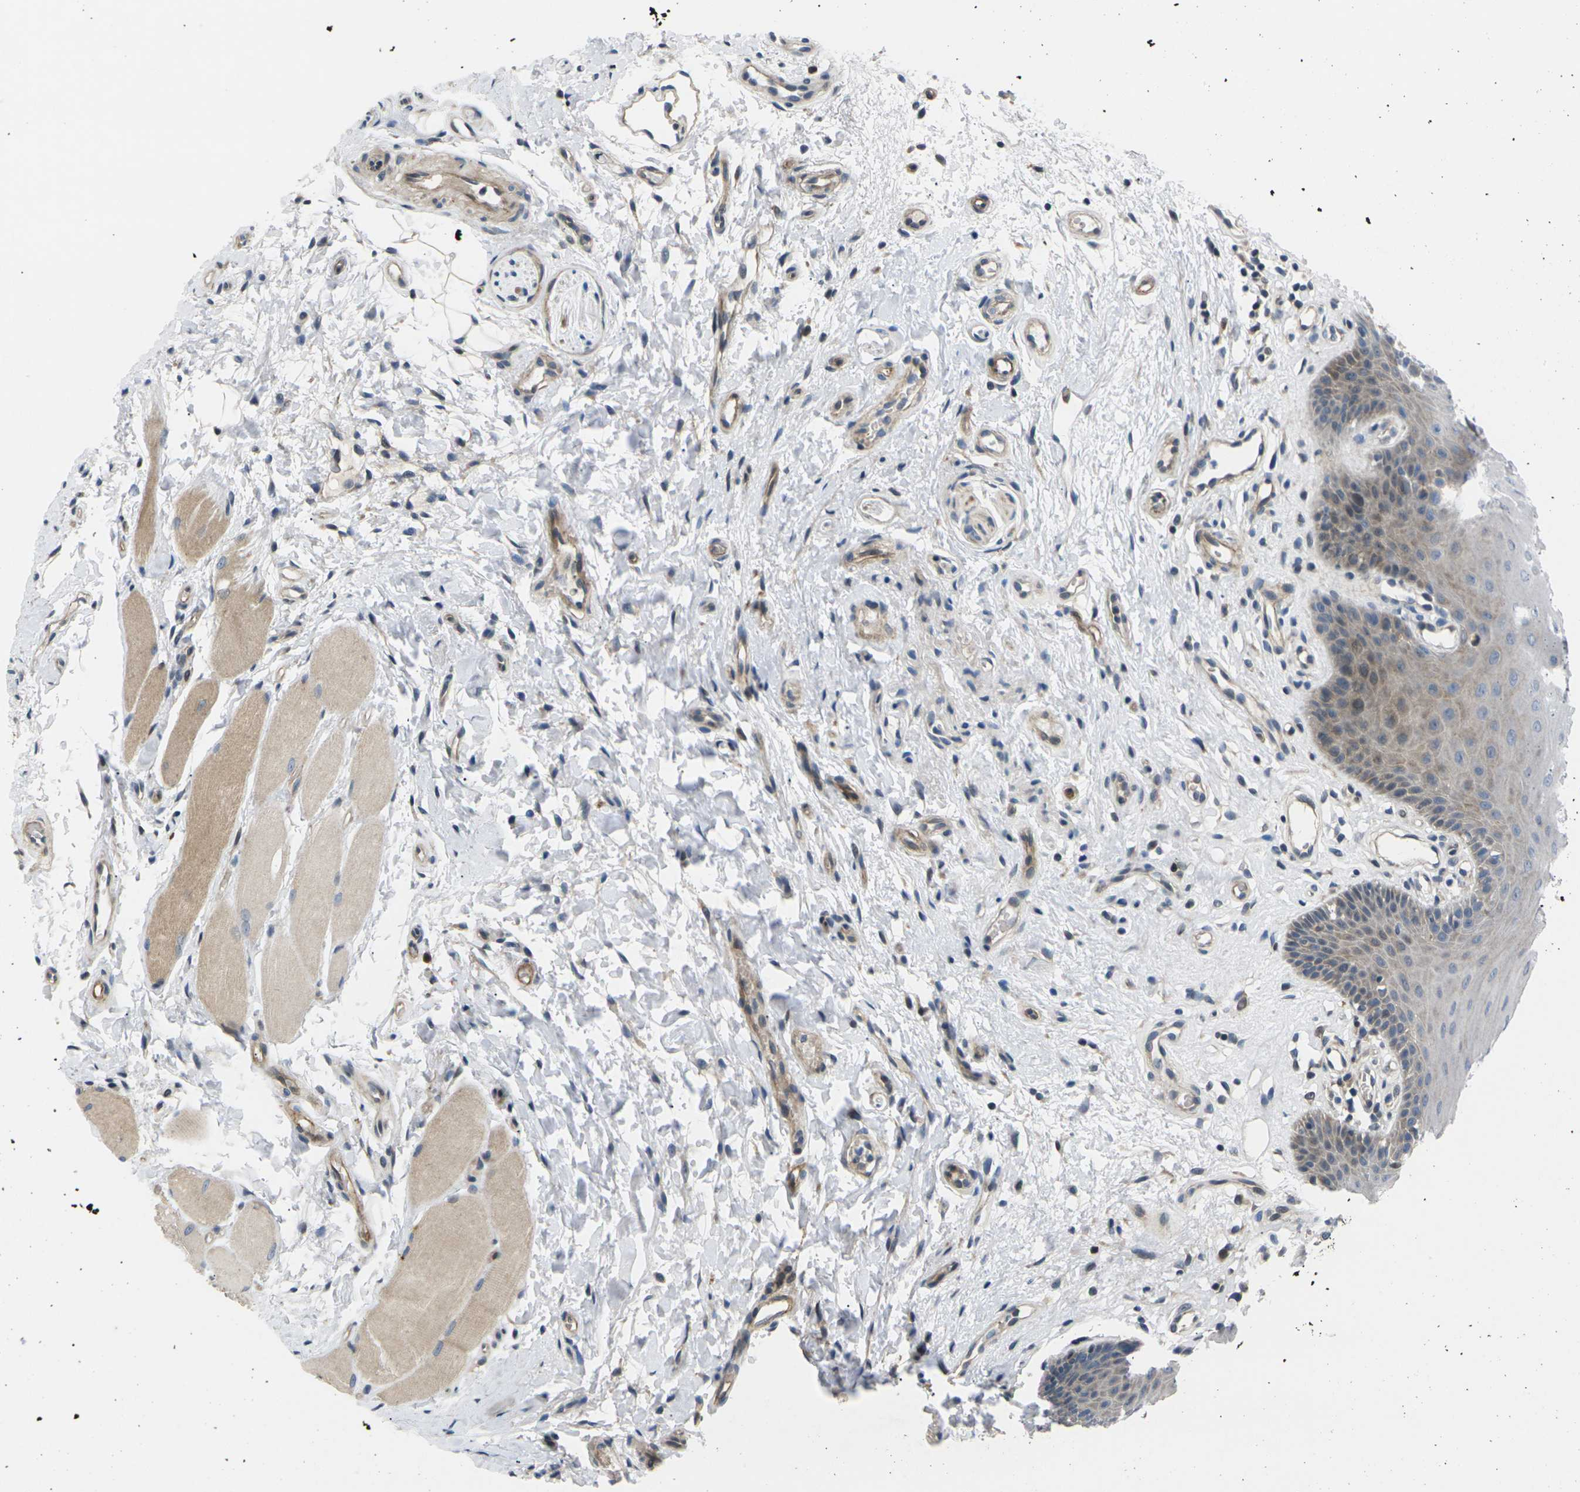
{"staining": {"intensity": "moderate", "quantity": "25%-75%", "location": "cytoplasmic/membranous"}, "tissue": "oral mucosa", "cell_type": "Squamous epithelial cells", "image_type": "normal", "snomed": [{"axis": "morphology", "description": "Normal tissue, NOS"}, {"axis": "topography", "description": "Skeletal muscle"}, {"axis": "topography", "description": "Oral tissue"}], "caption": "IHC (DAB) staining of unremarkable human oral mucosa displays moderate cytoplasmic/membranous protein staining in approximately 25%-75% of squamous epithelial cells. (DAB (3,3'-diaminobenzidine) = brown stain, brightfield microscopy at high magnification).", "gene": "RPS6KA3", "patient": {"sex": "male", "age": 58}}